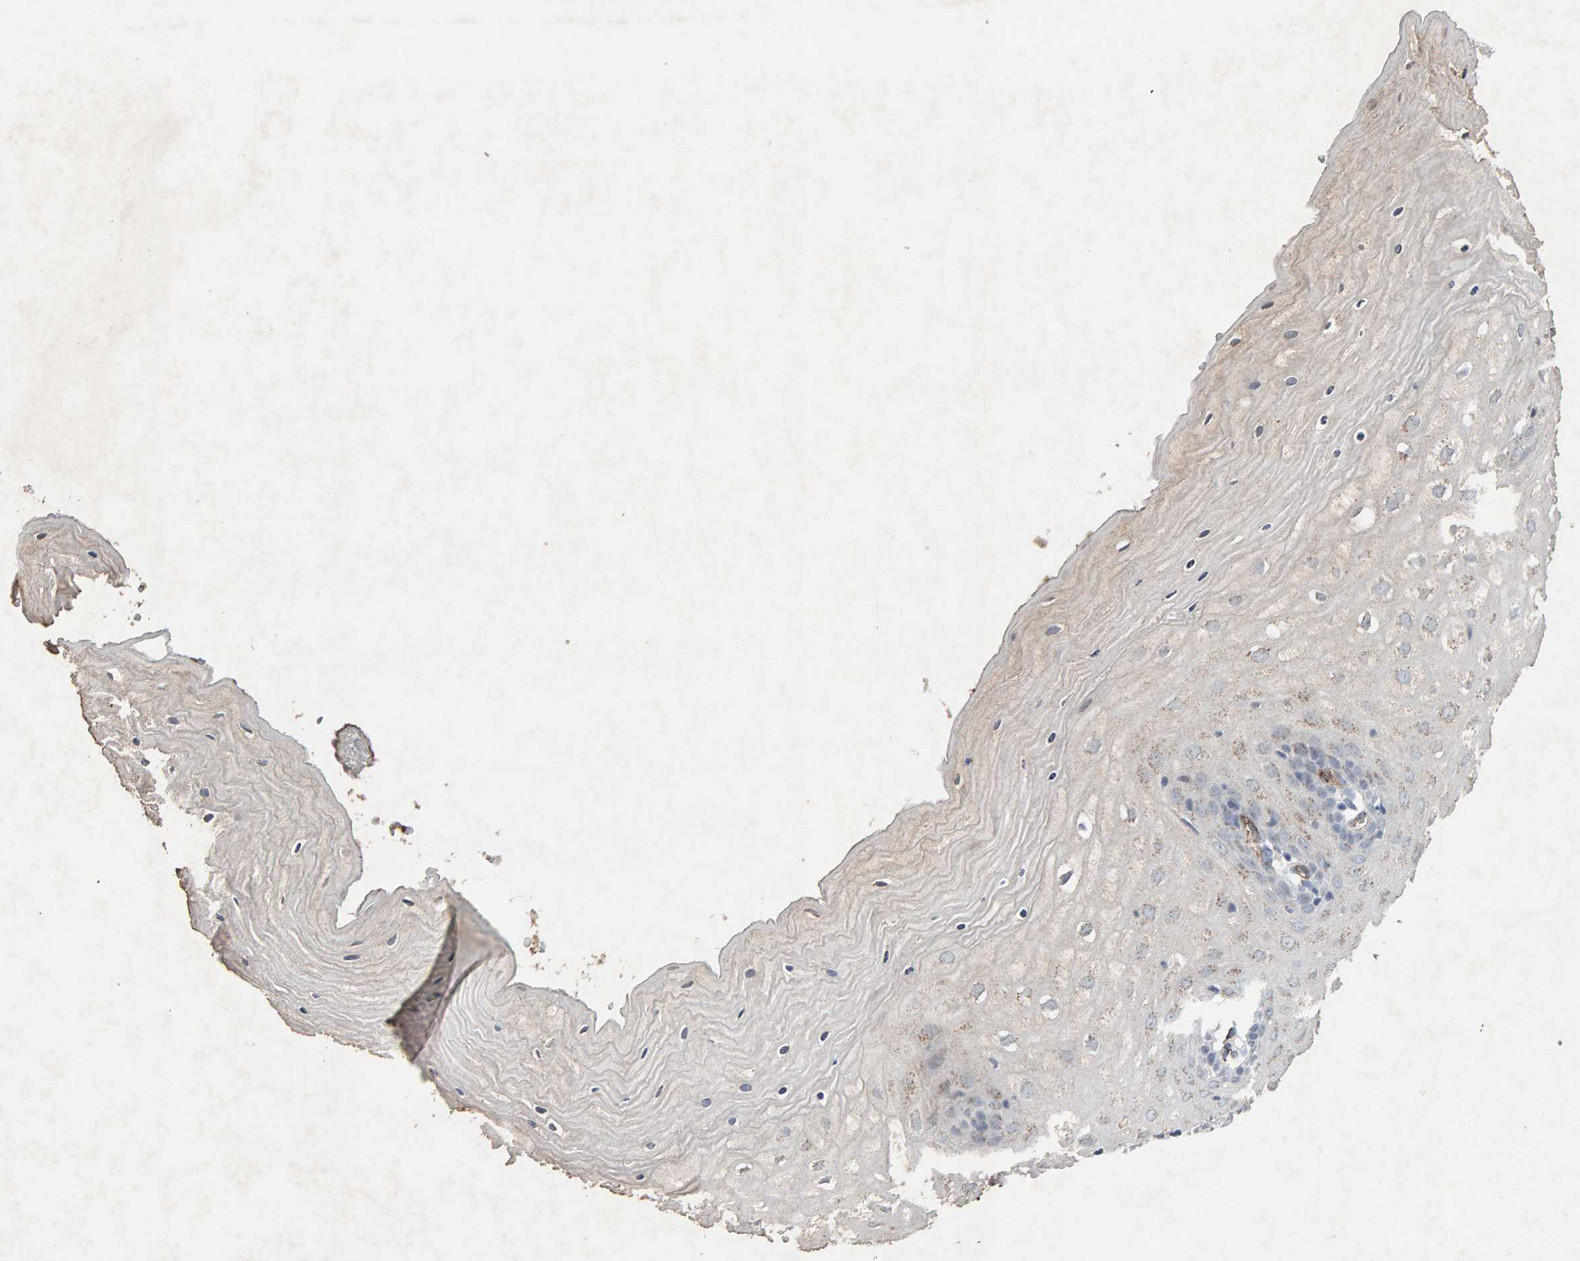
{"staining": {"intensity": "strong", "quantity": ">75%", "location": "cytoplasmic/membranous"}, "tissue": "cervix", "cell_type": "Glandular cells", "image_type": "normal", "snomed": [{"axis": "morphology", "description": "Normal tissue, NOS"}, {"axis": "topography", "description": "Cervix"}], "caption": "Protein expression analysis of unremarkable cervix exhibits strong cytoplasmic/membranous staining in approximately >75% of glandular cells.", "gene": "PTPRM", "patient": {"sex": "female", "age": 55}}